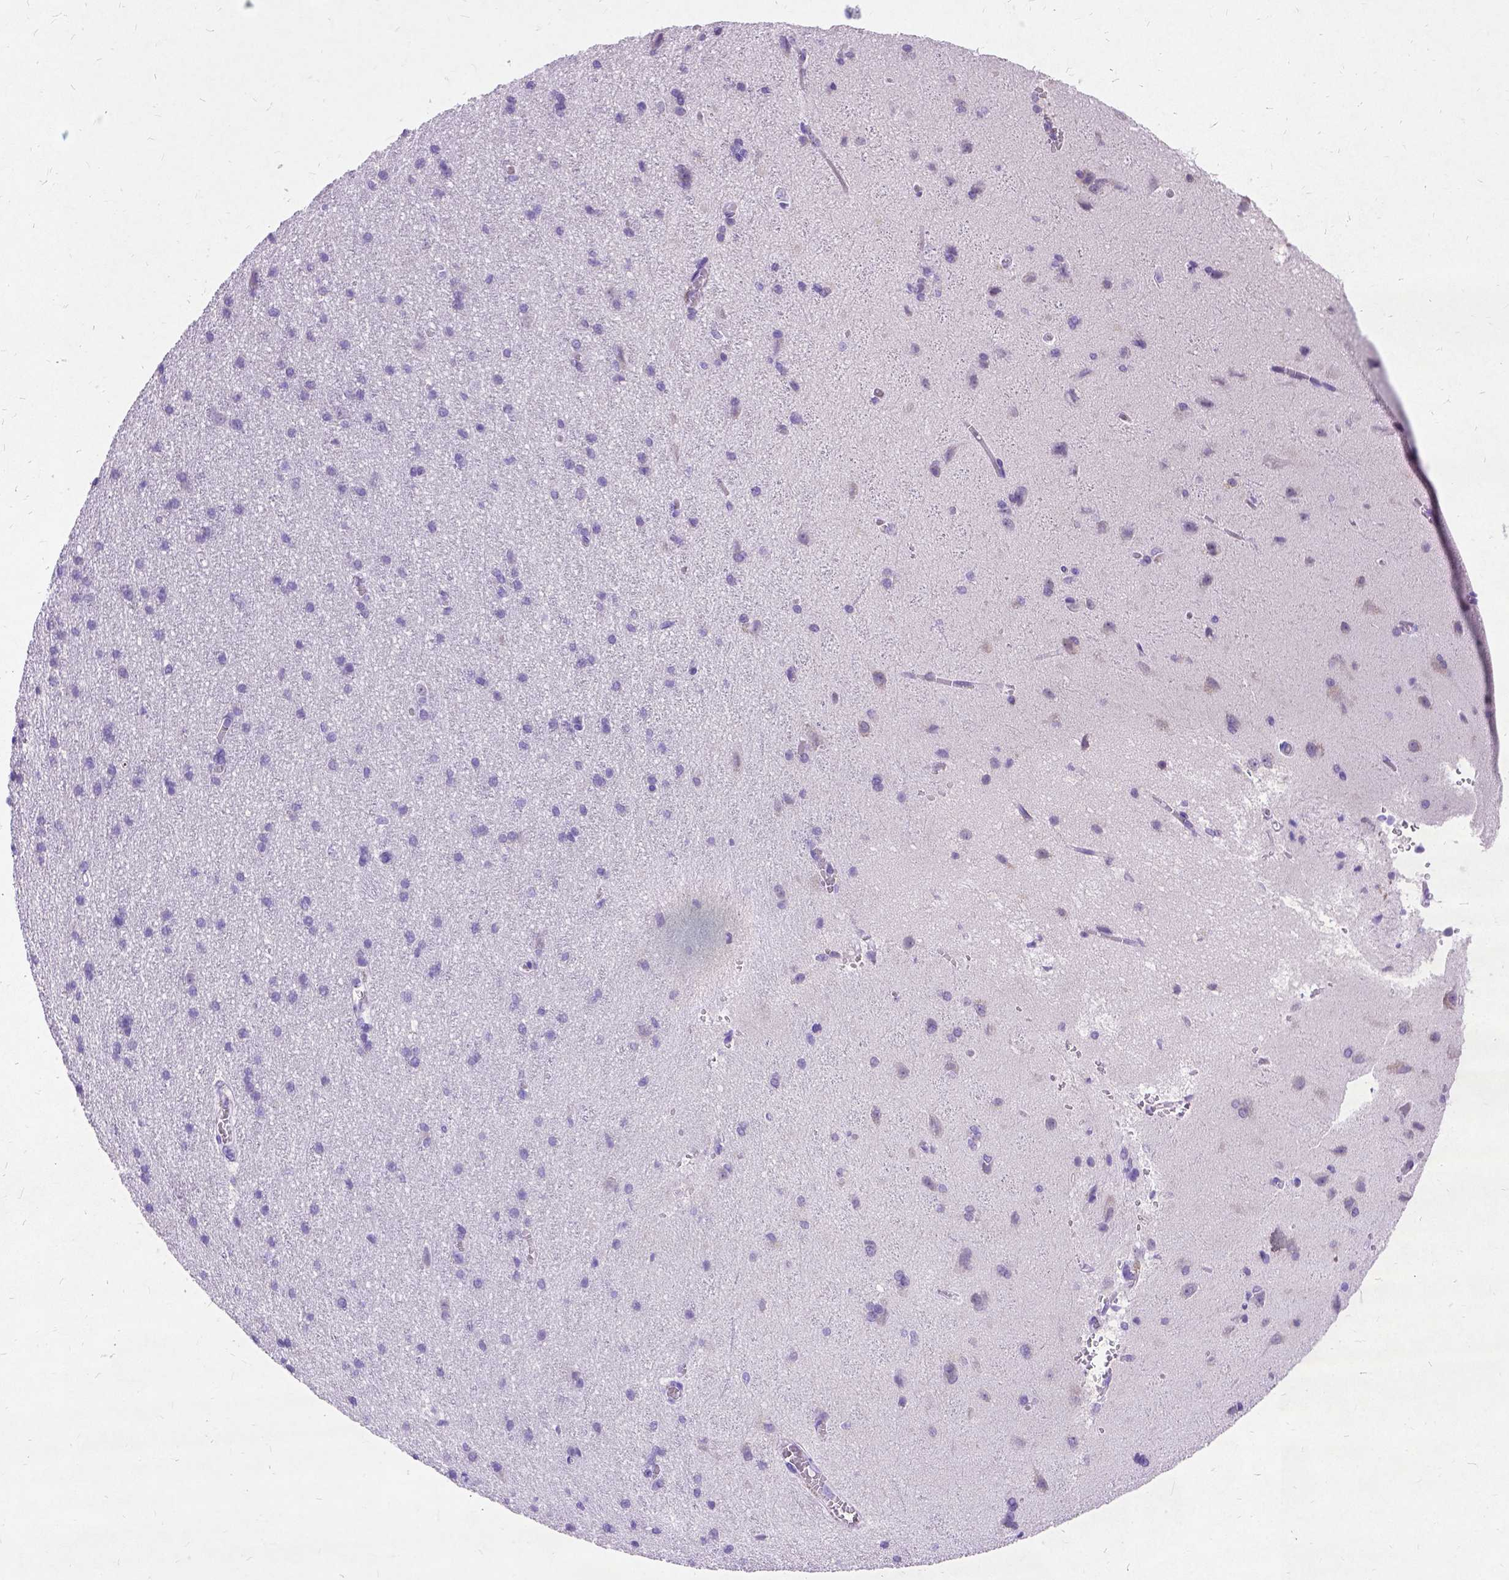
{"staining": {"intensity": "negative", "quantity": "none", "location": "none"}, "tissue": "cerebral cortex", "cell_type": "Endothelial cells", "image_type": "normal", "snomed": [{"axis": "morphology", "description": "Normal tissue, NOS"}, {"axis": "topography", "description": "Cerebral cortex"}], "caption": "Immunohistochemistry micrograph of normal cerebral cortex: cerebral cortex stained with DAB (3,3'-diaminobenzidine) displays no significant protein staining in endothelial cells.", "gene": "NEUROD4", "patient": {"sex": "male", "age": 37}}